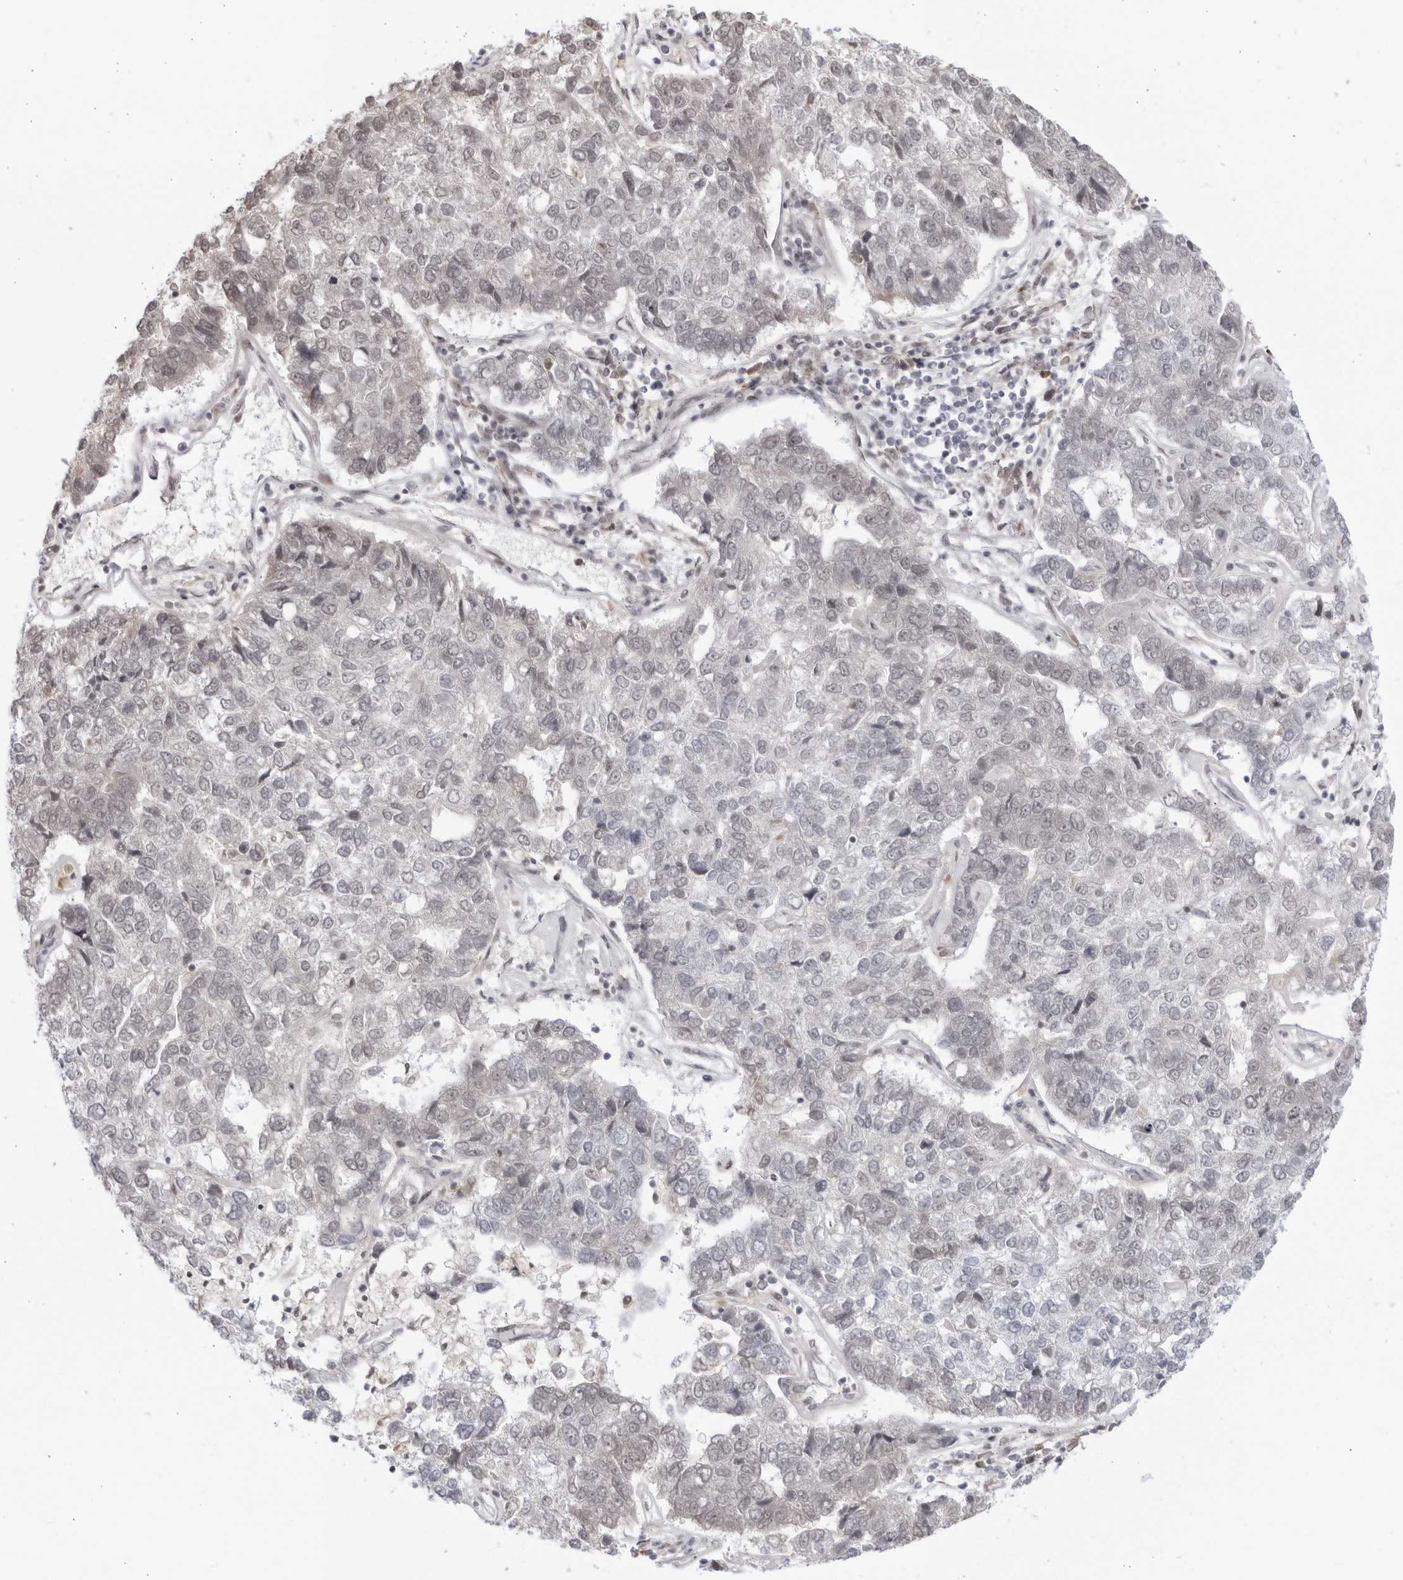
{"staining": {"intensity": "negative", "quantity": "none", "location": "none"}, "tissue": "pancreatic cancer", "cell_type": "Tumor cells", "image_type": "cancer", "snomed": [{"axis": "morphology", "description": "Adenocarcinoma, NOS"}, {"axis": "topography", "description": "Pancreas"}], "caption": "Tumor cells show no significant expression in pancreatic adenocarcinoma.", "gene": "DTL", "patient": {"sex": "female", "age": 61}}